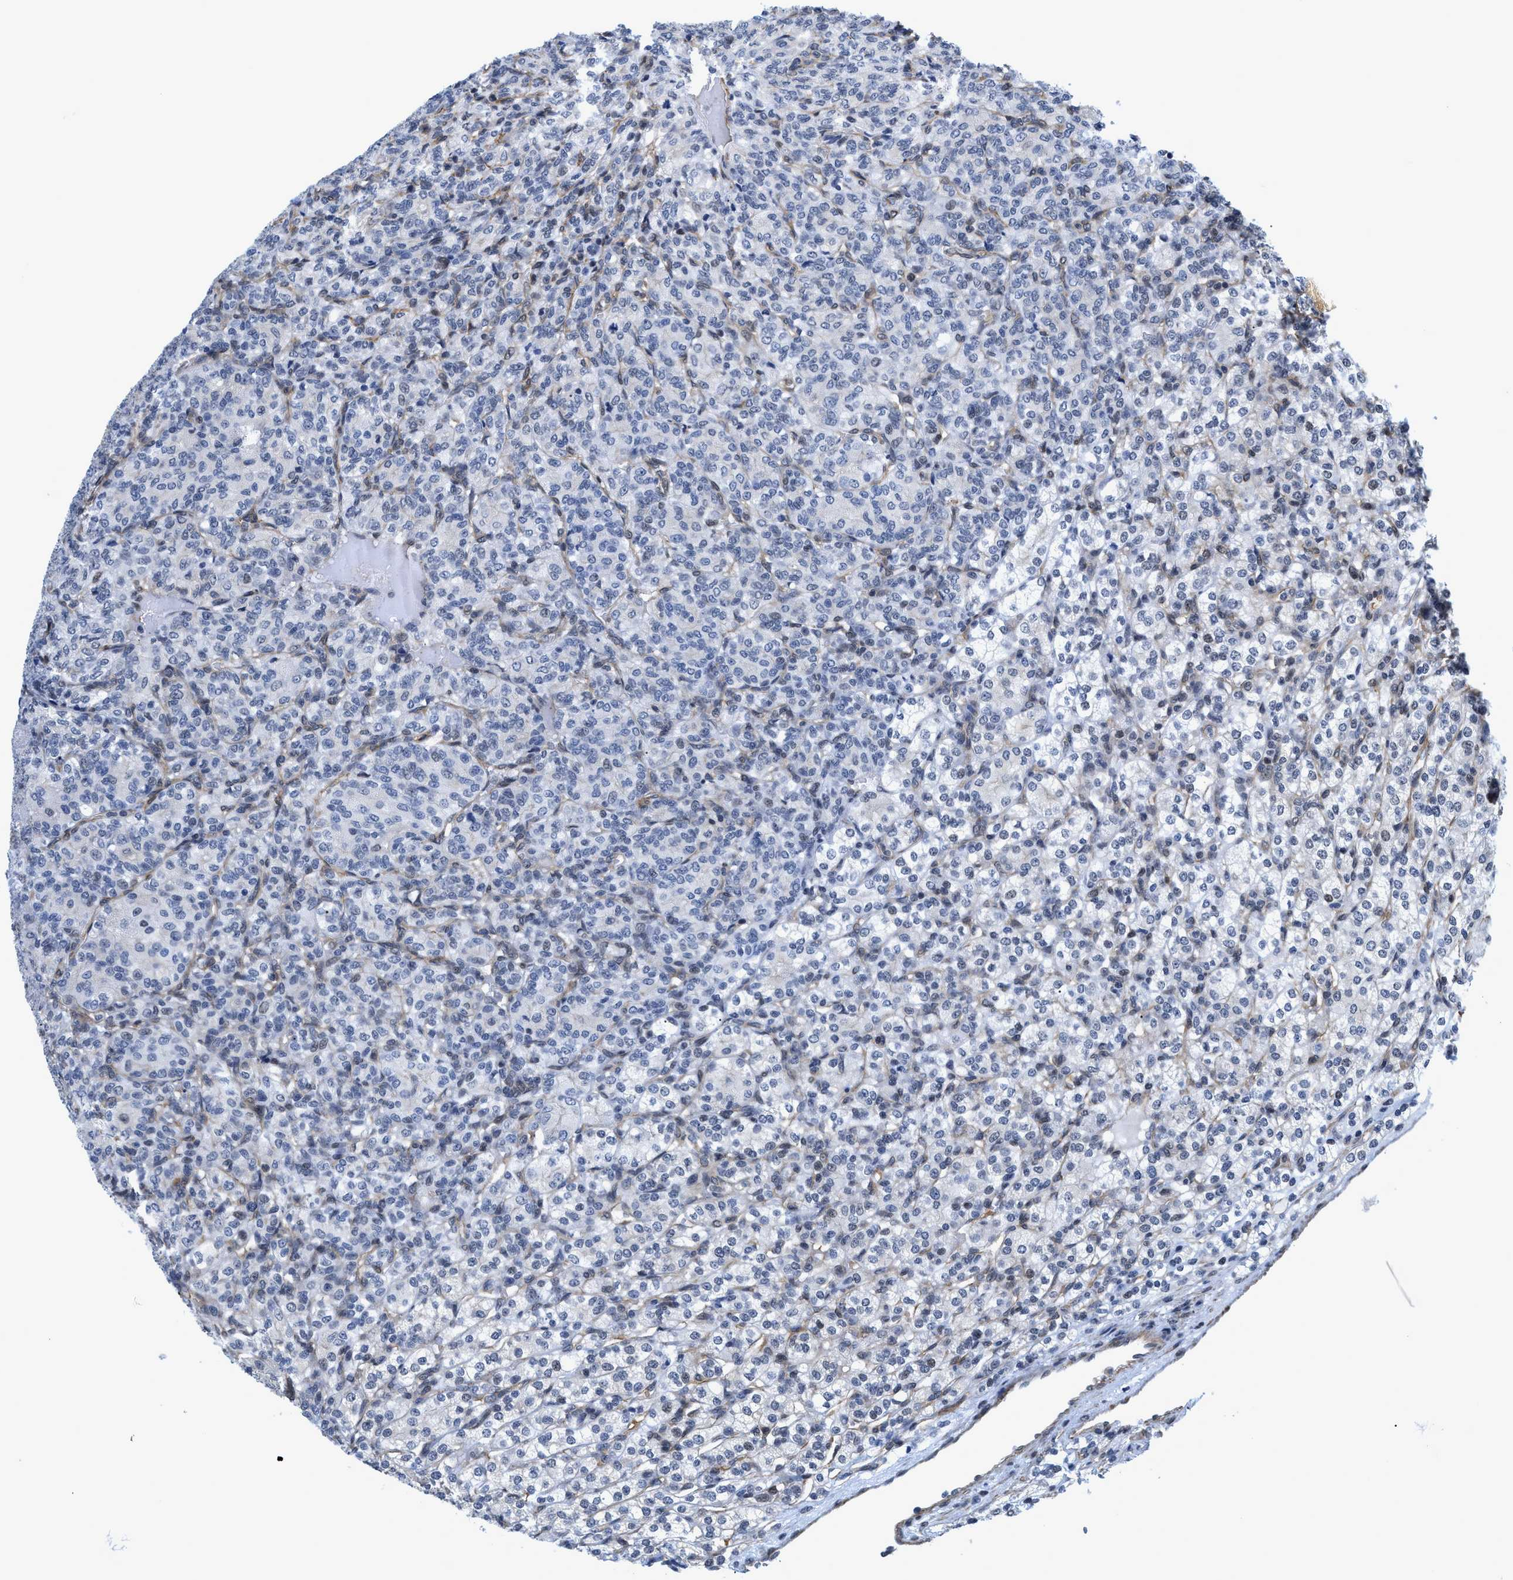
{"staining": {"intensity": "negative", "quantity": "none", "location": "none"}, "tissue": "renal cancer", "cell_type": "Tumor cells", "image_type": "cancer", "snomed": [{"axis": "morphology", "description": "Adenocarcinoma, NOS"}, {"axis": "topography", "description": "Kidney"}], "caption": "Micrograph shows no protein expression in tumor cells of renal cancer (adenocarcinoma) tissue.", "gene": "GPRASP2", "patient": {"sex": "male", "age": 77}}